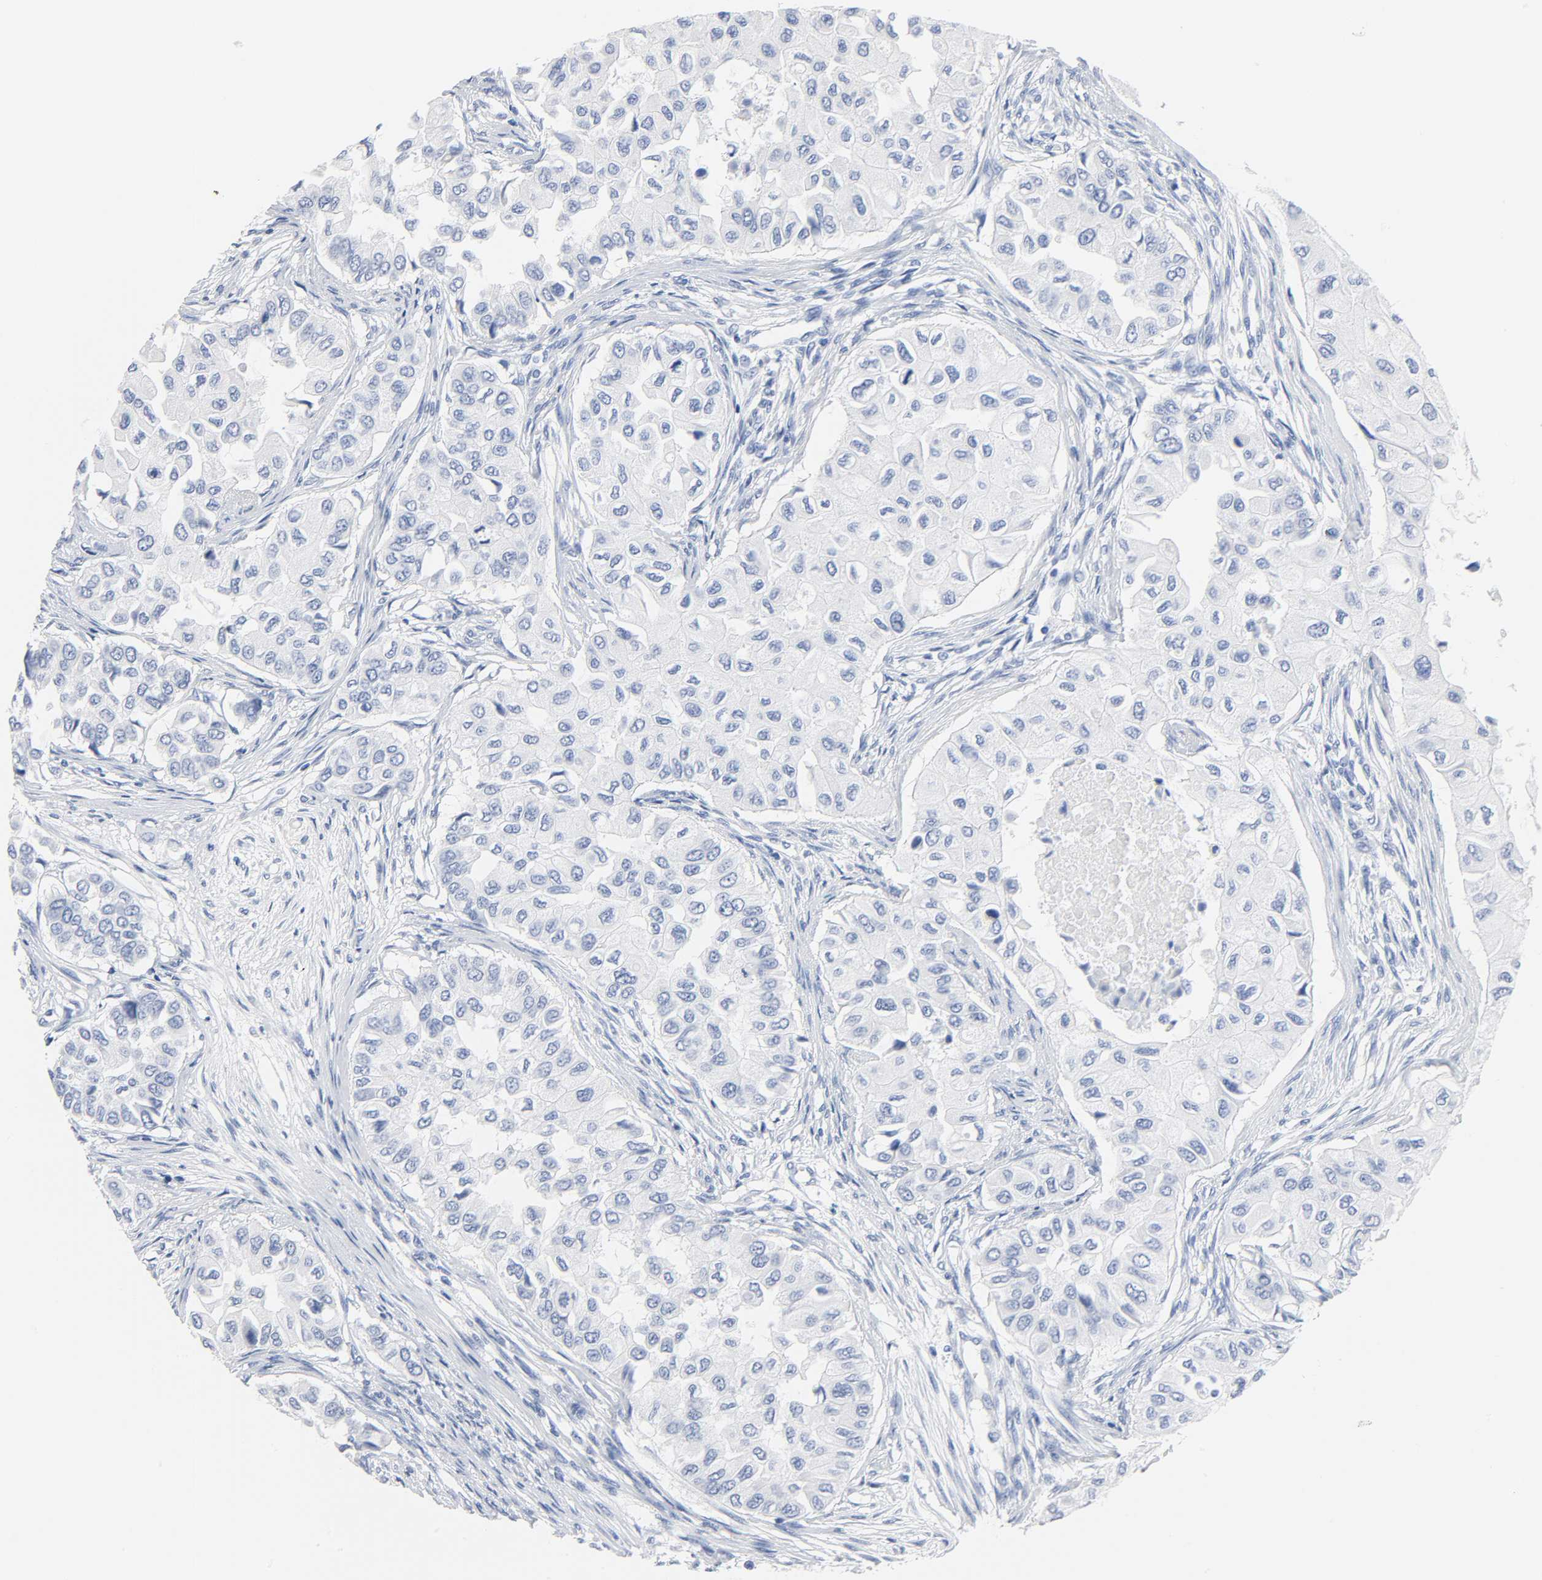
{"staining": {"intensity": "negative", "quantity": "none", "location": "none"}, "tissue": "breast cancer", "cell_type": "Tumor cells", "image_type": "cancer", "snomed": [{"axis": "morphology", "description": "Normal tissue, NOS"}, {"axis": "morphology", "description": "Duct carcinoma"}, {"axis": "topography", "description": "Breast"}], "caption": "High magnification brightfield microscopy of breast cancer stained with DAB (brown) and counterstained with hematoxylin (blue): tumor cells show no significant expression.", "gene": "ACP3", "patient": {"sex": "female", "age": 49}}